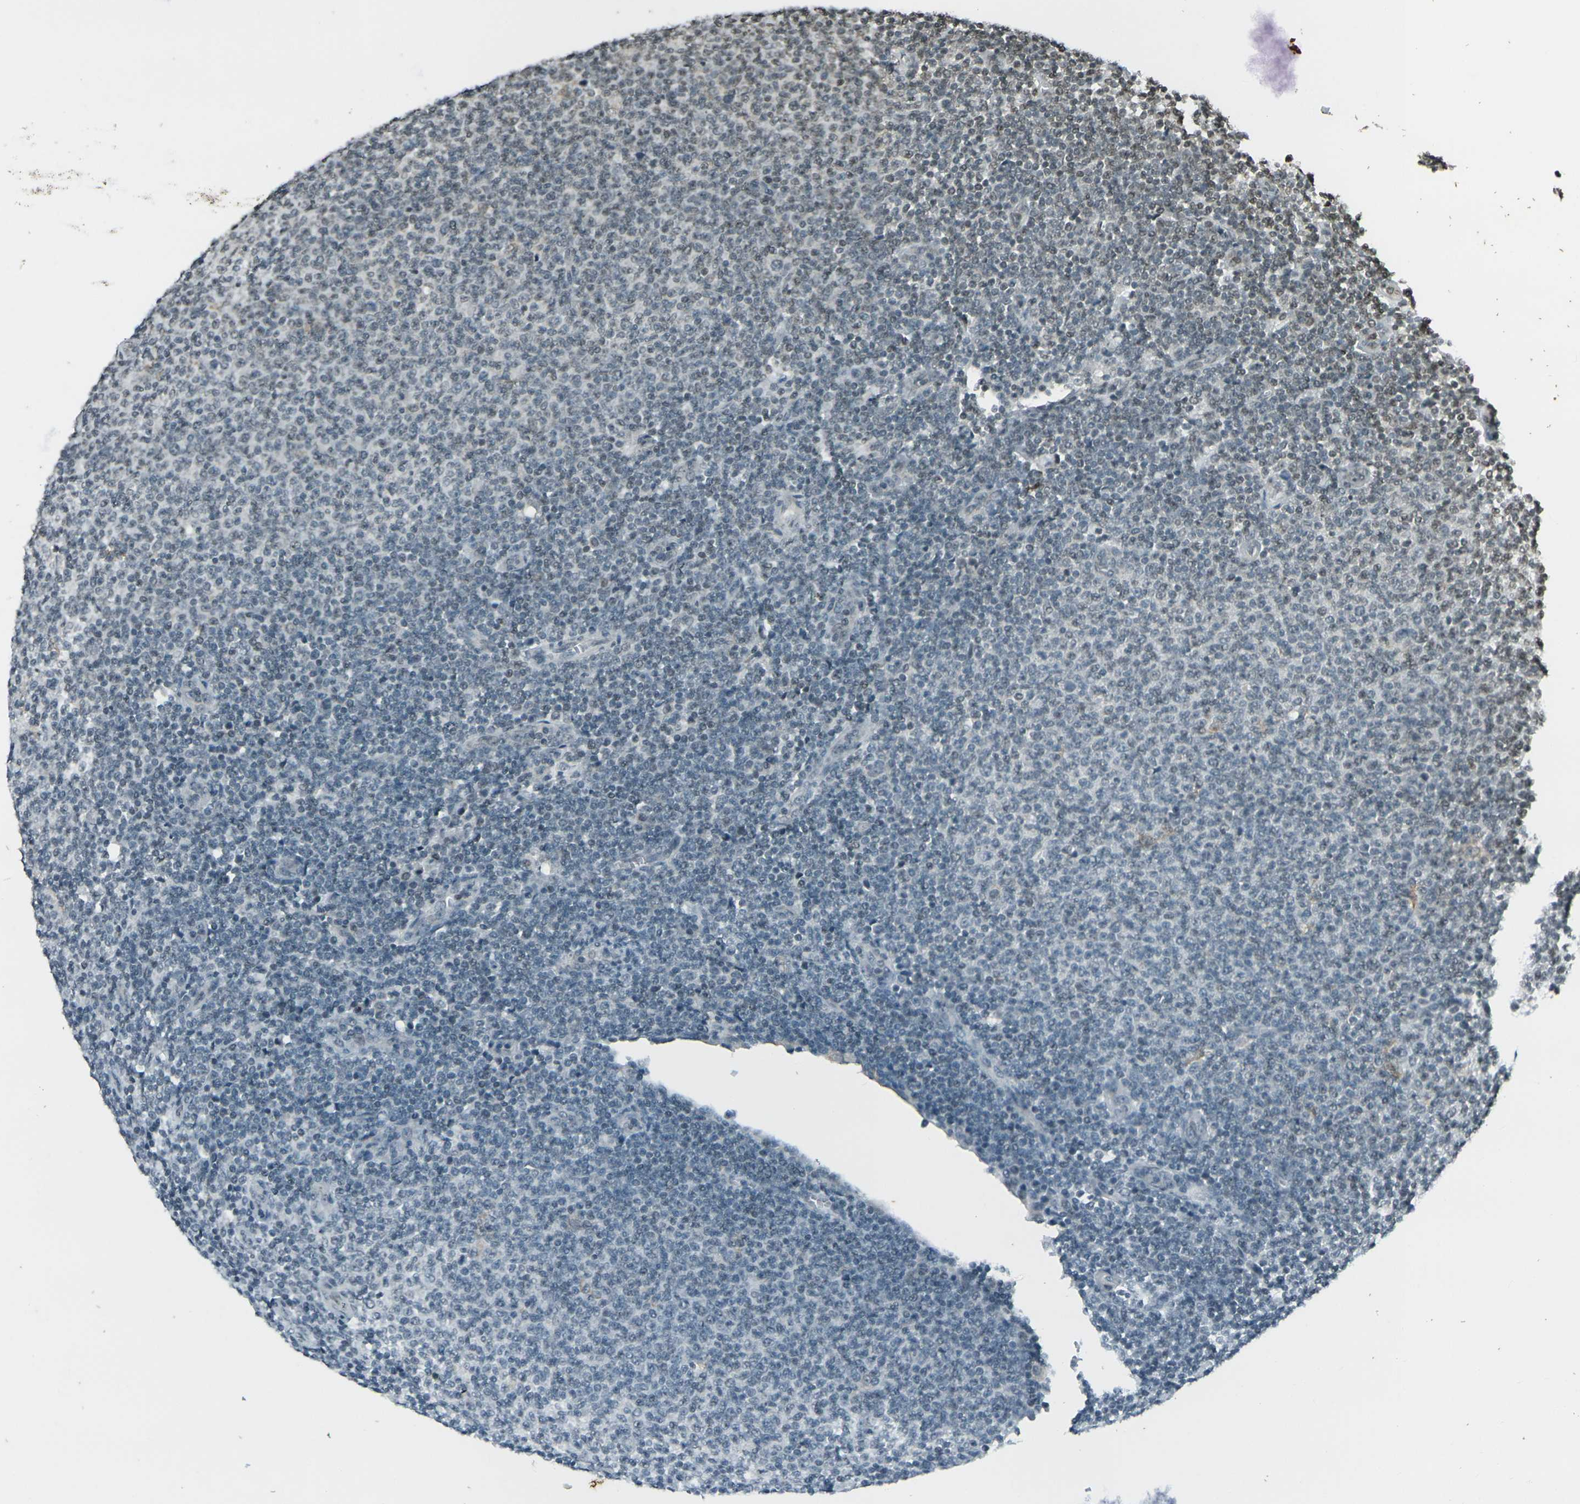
{"staining": {"intensity": "weak", "quantity": "<25%", "location": "nuclear"}, "tissue": "lymphoma", "cell_type": "Tumor cells", "image_type": "cancer", "snomed": [{"axis": "morphology", "description": "Malignant lymphoma, non-Hodgkin's type, Low grade"}, {"axis": "topography", "description": "Lymph node"}], "caption": "Tumor cells are negative for protein expression in human lymphoma. (Brightfield microscopy of DAB (3,3'-diaminobenzidine) immunohistochemistry at high magnification).", "gene": "PRPF8", "patient": {"sex": "male", "age": 66}}